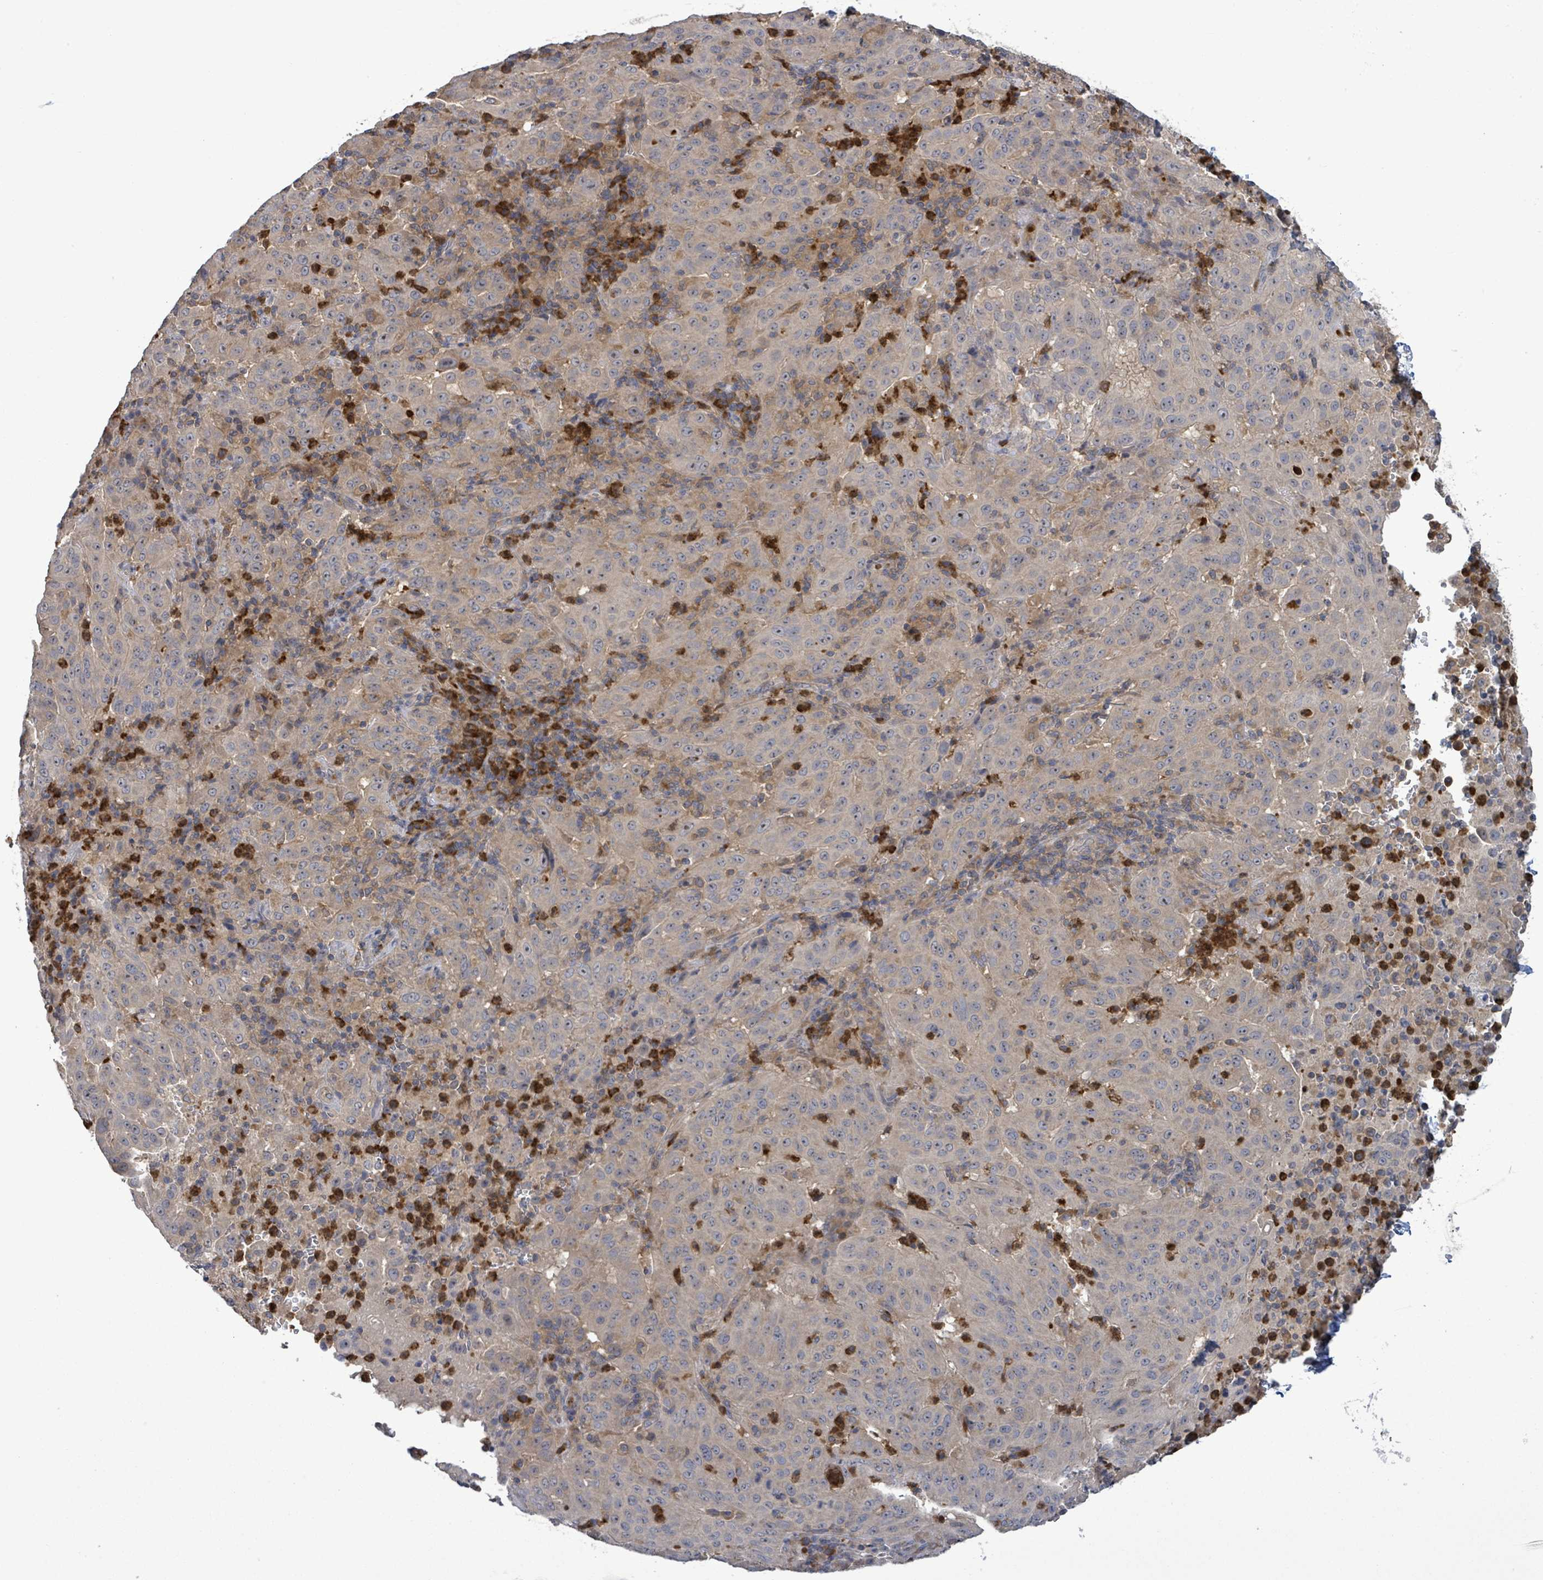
{"staining": {"intensity": "weak", "quantity": "25%-75%", "location": "cytoplasmic/membranous"}, "tissue": "pancreatic cancer", "cell_type": "Tumor cells", "image_type": "cancer", "snomed": [{"axis": "morphology", "description": "Adenocarcinoma, NOS"}, {"axis": "topography", "description": "Pancreas"}], "caption": "DAB (3,3'-diaminobenzidine) immunohistochemical staining of pancreatic cancer (adenocarcinoma) shows weak cytoplasmic/membranous protein positivity in approximately 25%-75% of tumor cells.", "gene": "SERPINE3", "patient": {"sex": "male", "age": 63}}